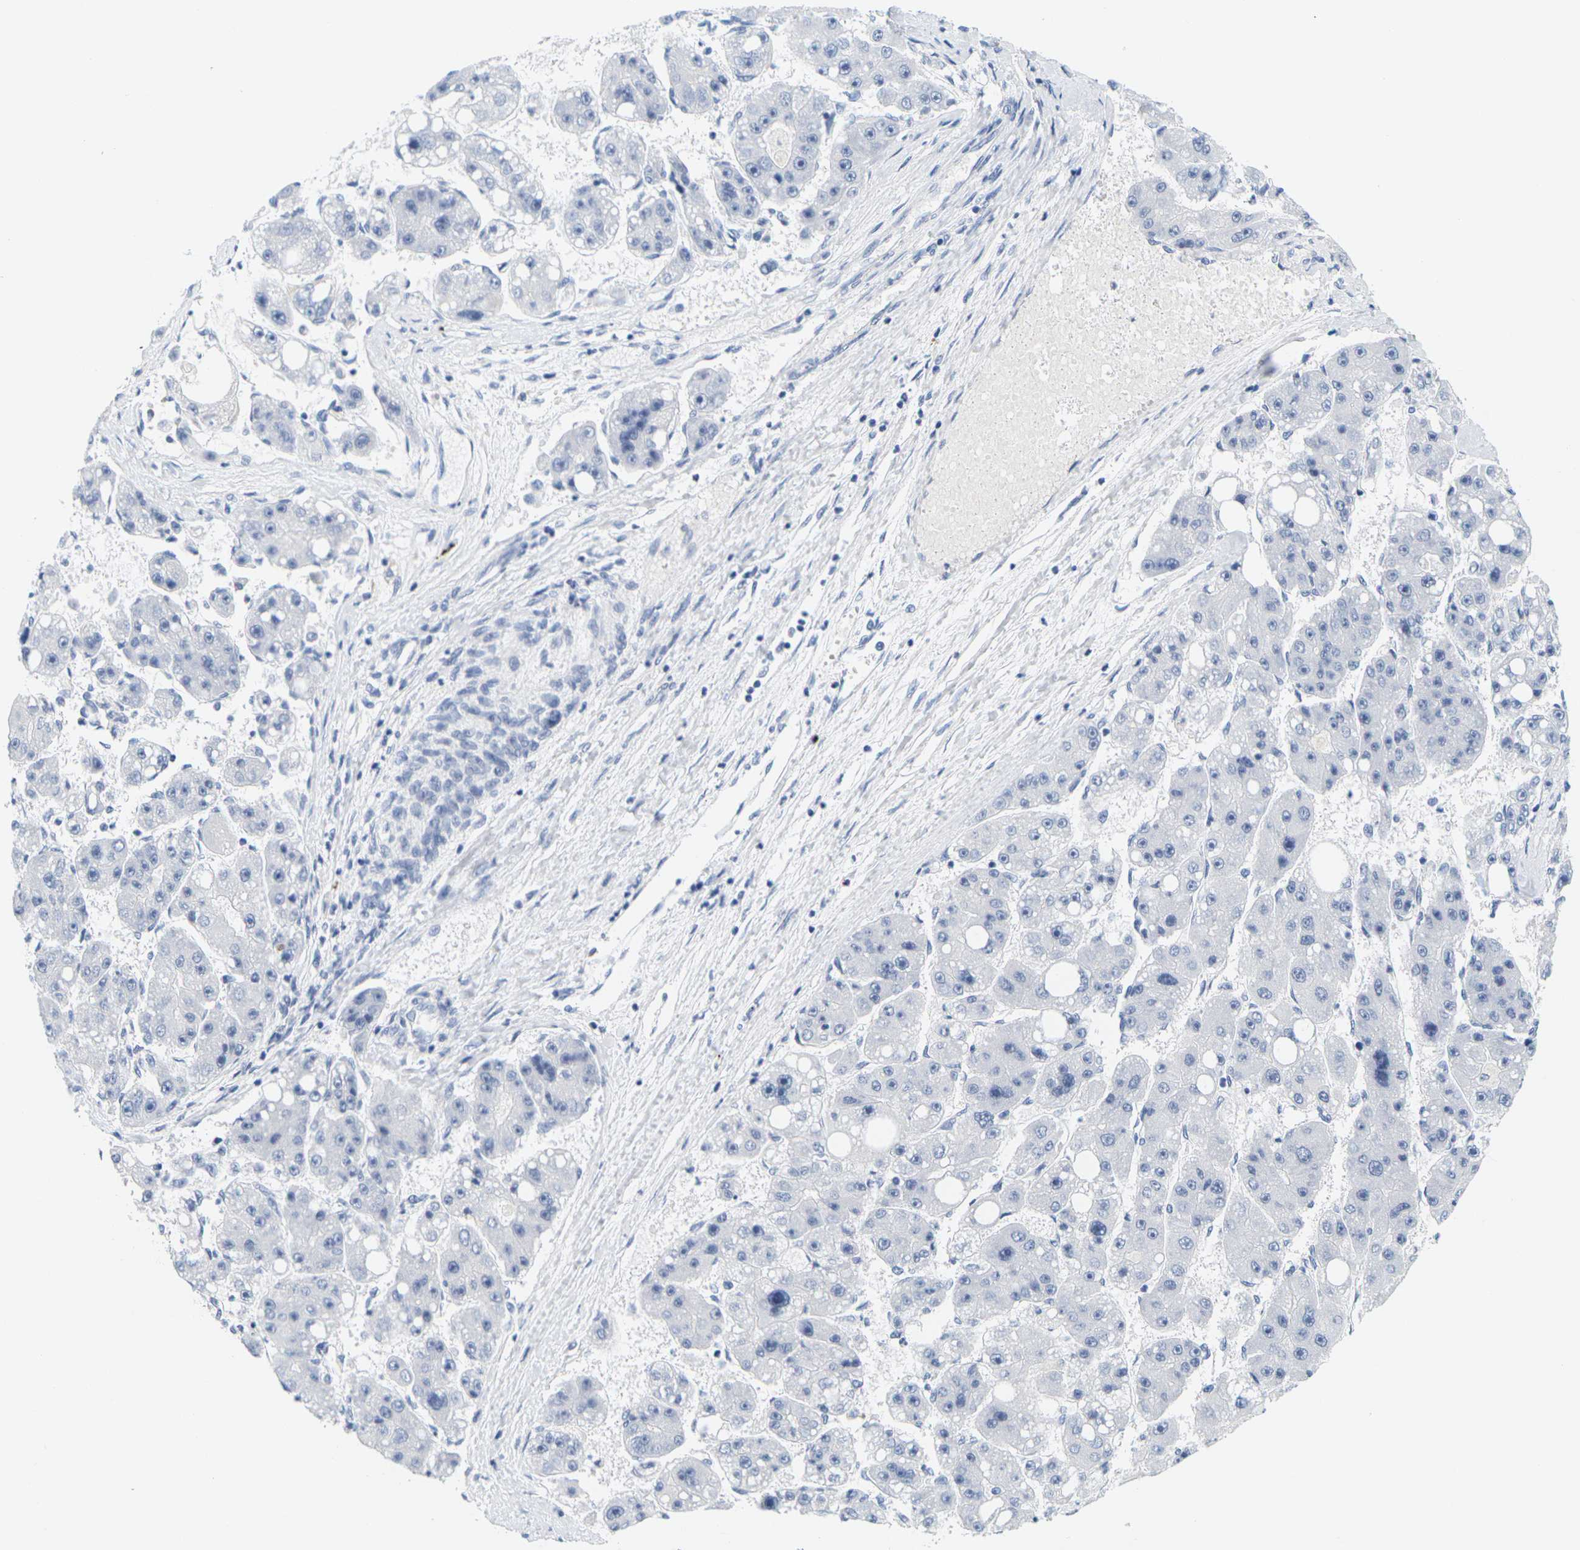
{"staining": {"intensity": "negative", "quantity": "none", "location": "none"}, "tissue": "liver cancer", "cell_type": "Tumor cells", "image_type": "cancer", "snomed": [{"axis": "morphology", "description": "Carcinoma, Hepatocellular, NOS"}, {"axis": "topography", "description": "Liver"}], "caption": "An immunohistochemistry micrograph of liver cancer is shown. There is no staining in tumor cells of liver cancer.", "gene": "HLA-DOB", "patient": {"sex": "female", "age": 61}}